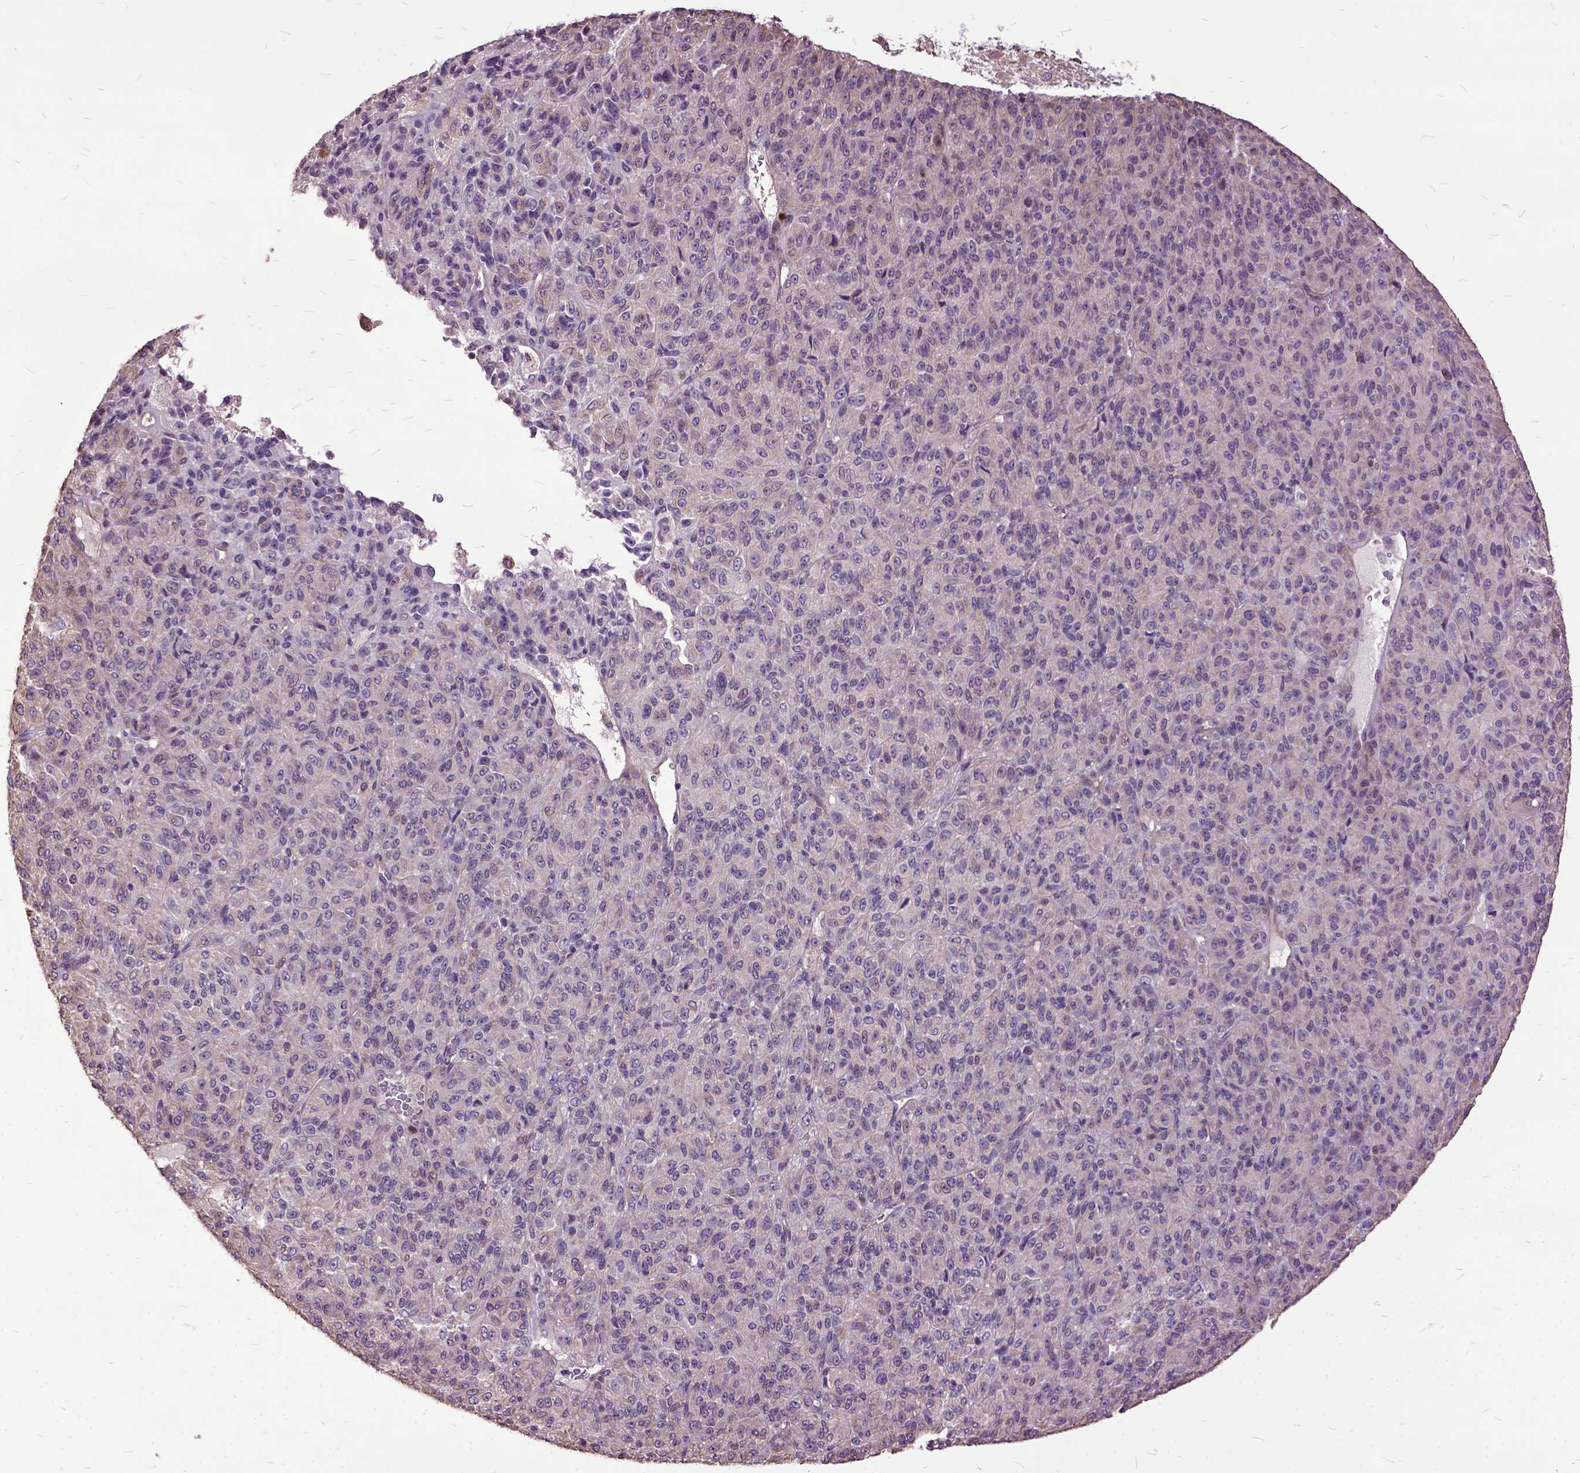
{"staining": {"intensity": "negative", "quantity": "none", "location": "none"}, "tissue": "melanoma", "cell_type": "Tumor cells", "image_type": "cancer", "snomed": [{"axis": "morphology", "description": "Malignant melanoma, Metastatic site"}, {"axis": "topography", "description": "Brain"}], "caption": "Protein analysis of malignant melanoma (metastatic site) demonstrates no significant staining in tumor cells. (Stains: DAB IHC with hematoxylin counter stain, Microscopy: brightfield microscopy at high magnification).", "gene": "AREG", "patient": {"sex": "female", "age": 56}}